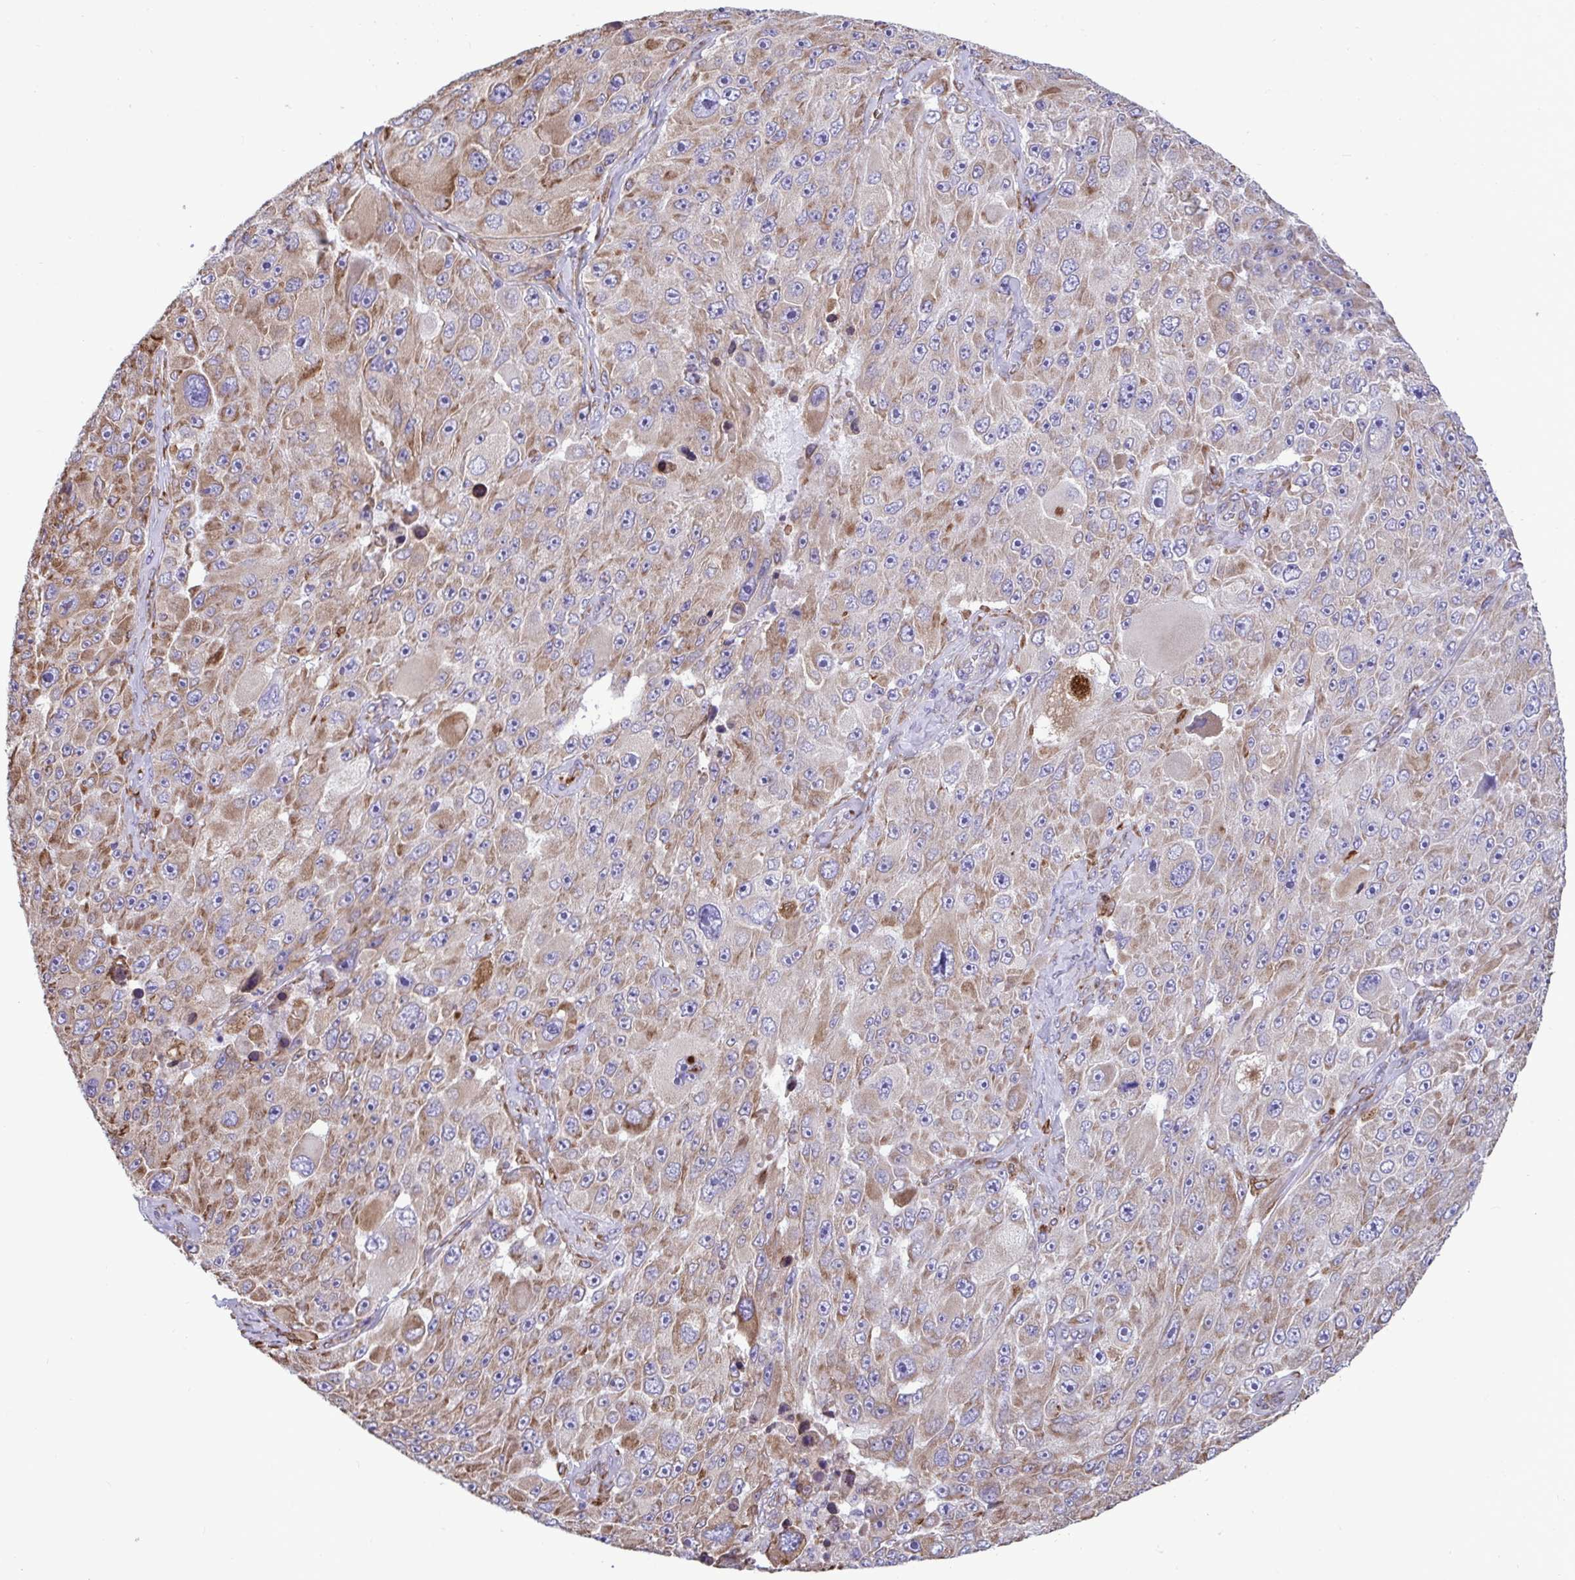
{"staining": {"intensity": "moderate", "quantity": ">75%", "location": "cytoplasmic/membranous"}, "tissue": "melanoma", "cell_type": "Tumor cells", "image_type": "cancer", "snomed": [{"axis": "morphology", "description": "Malignant melanoma, Metastatic site"}, {"axis": "topography", "description": "Lymph node"}], "caption": "DAB immunohistochemical staining of melanoma reveals moderate cytoplasmic/membranous protein positivity in approximately >75% of tumor cells.", "gene": "ASPH", "patient": {"sex": "male", "age": 62}}